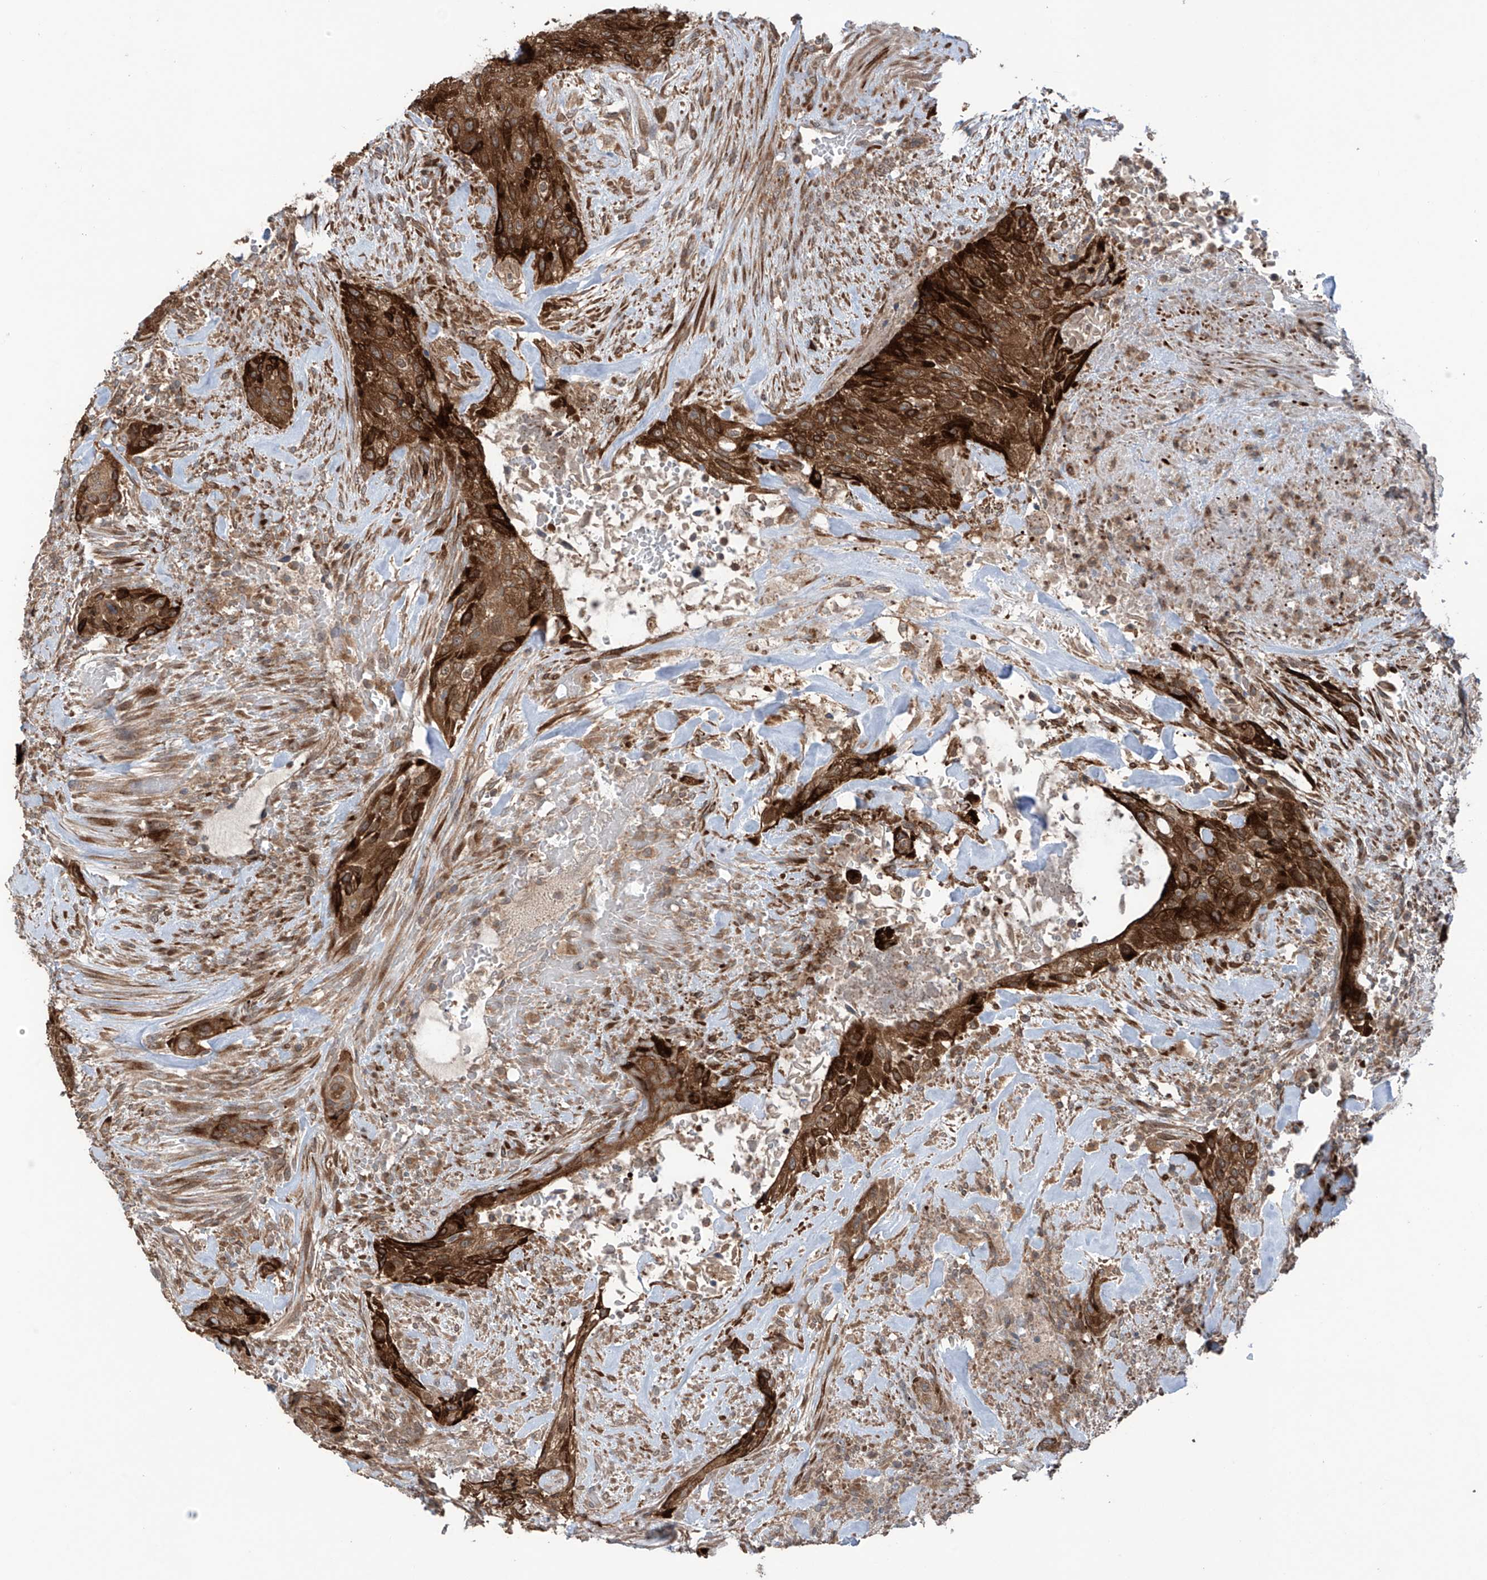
{"staining": {"intensity": "strong", "quantity": ">75%", "location": "cytoplasmic/membranous"}, "tissue": "urothelial cancer", "cell_type": "Tumor cells", "image_type": "cancer", "snomed": [{"axis": "morphology", "description": "Urothelial carcinoma, High grade"}, {"axis": "topography", "description": "Urinary bladder"}], "caption": "Immunohistochemistry (IHC) of human urothelial carcinoma (high-grade) exhibits high levels of strong cytoplasmic/membranous expression in approximately >75% of tumor cells.", "gene": "SAMD3", "patient": {"sex": "male", "age": 35}}